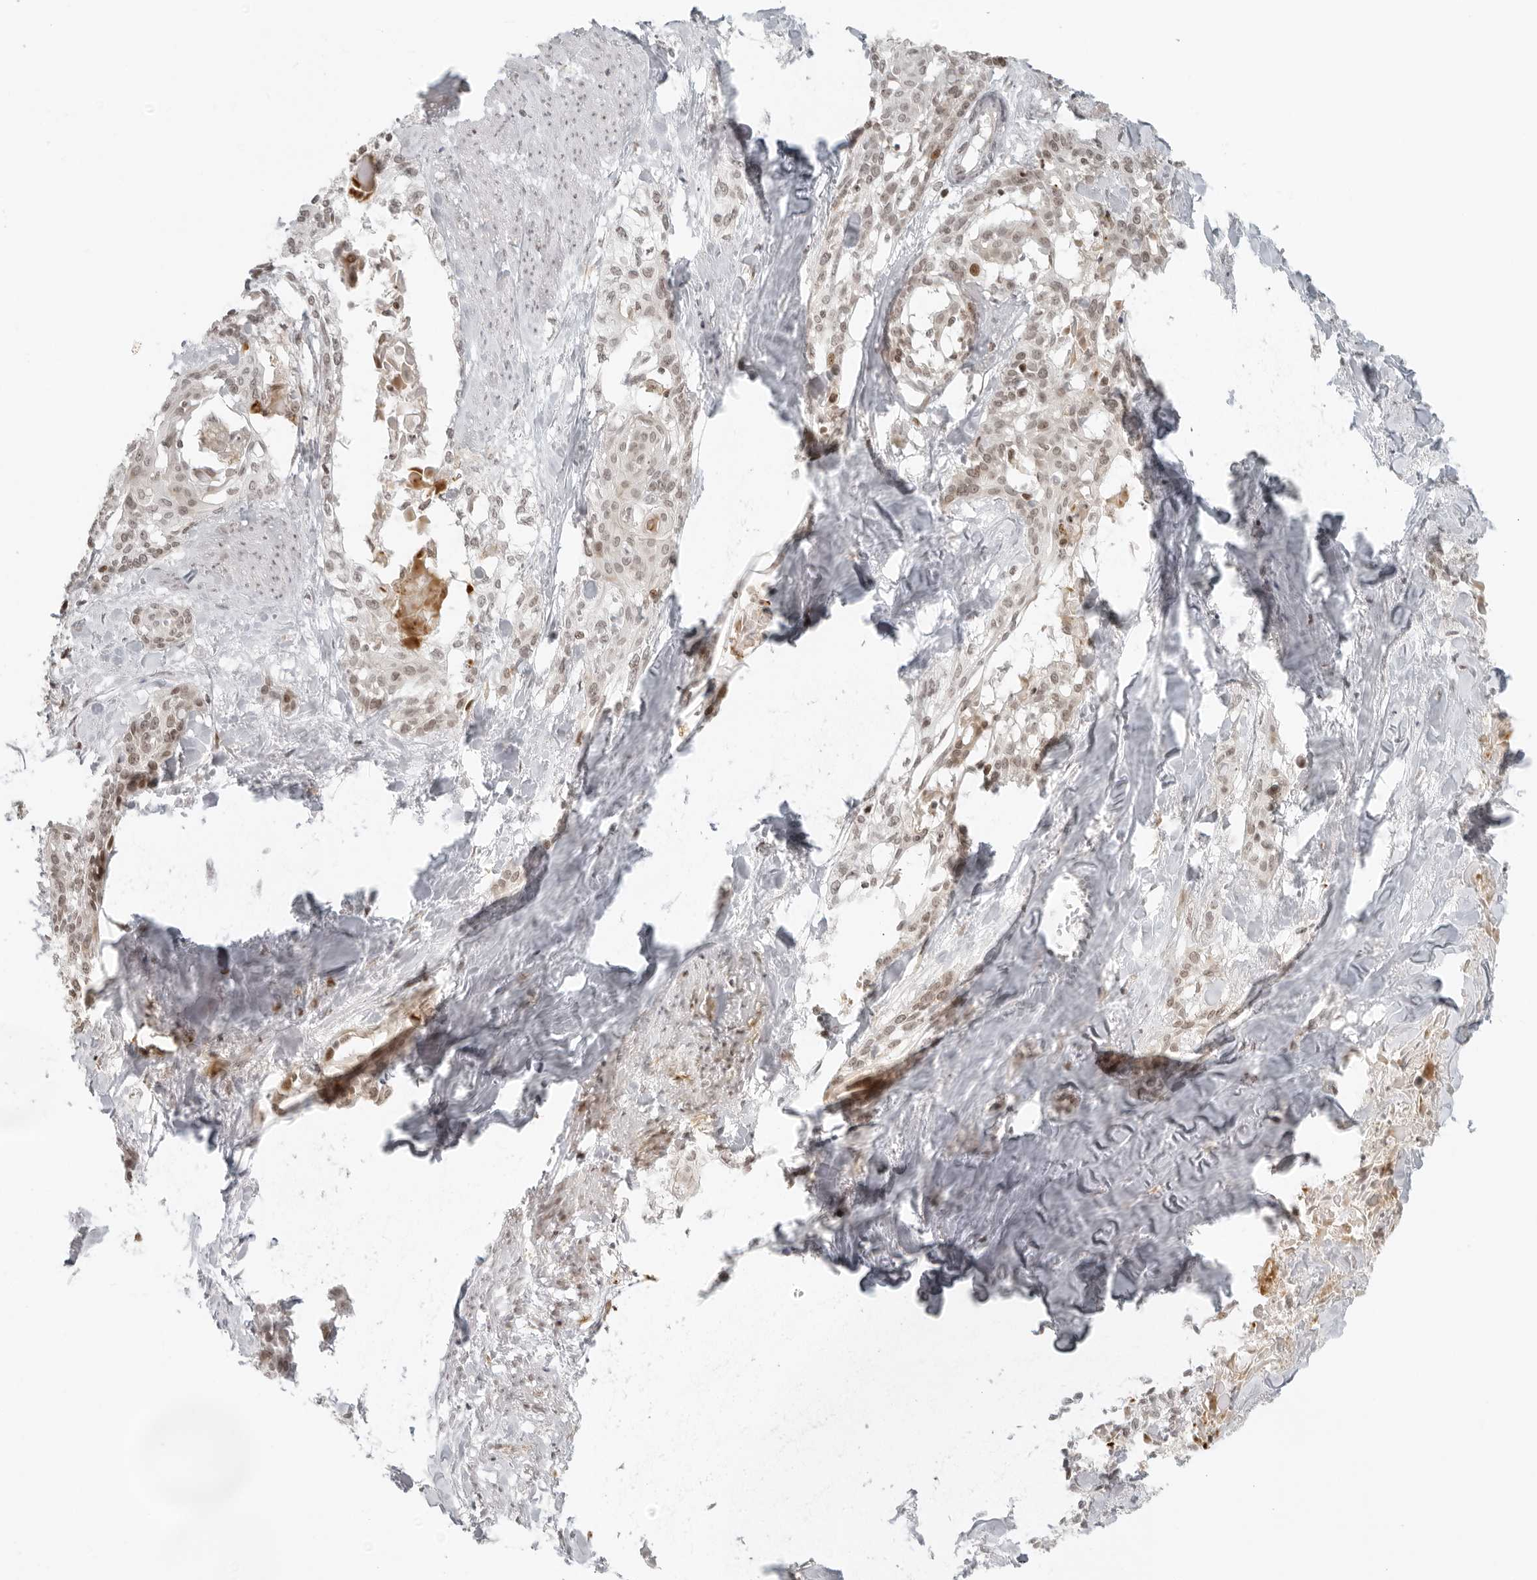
{"staining": {"intensity": "weak", "quantity": "25%-75%", "location": "nuclear"}, "tissue": "cervical cancer", "cell_type": "Tumor cells", "image_type": "cancer", "snomed": [{"axis": "morphology", "description": "Squamous cell carcinoma, NOS"}, {"axis": "topography", "description": "Cervix"}], "caption": "IHC histopathology image of human cervical cancer stained for a protein (brown), which reveals low levels of weak nuclear positivity in approximately 25%-75% of tumor cells.", "gene": "ZNF407", "patient": {"sex": "female", "age": 57}}